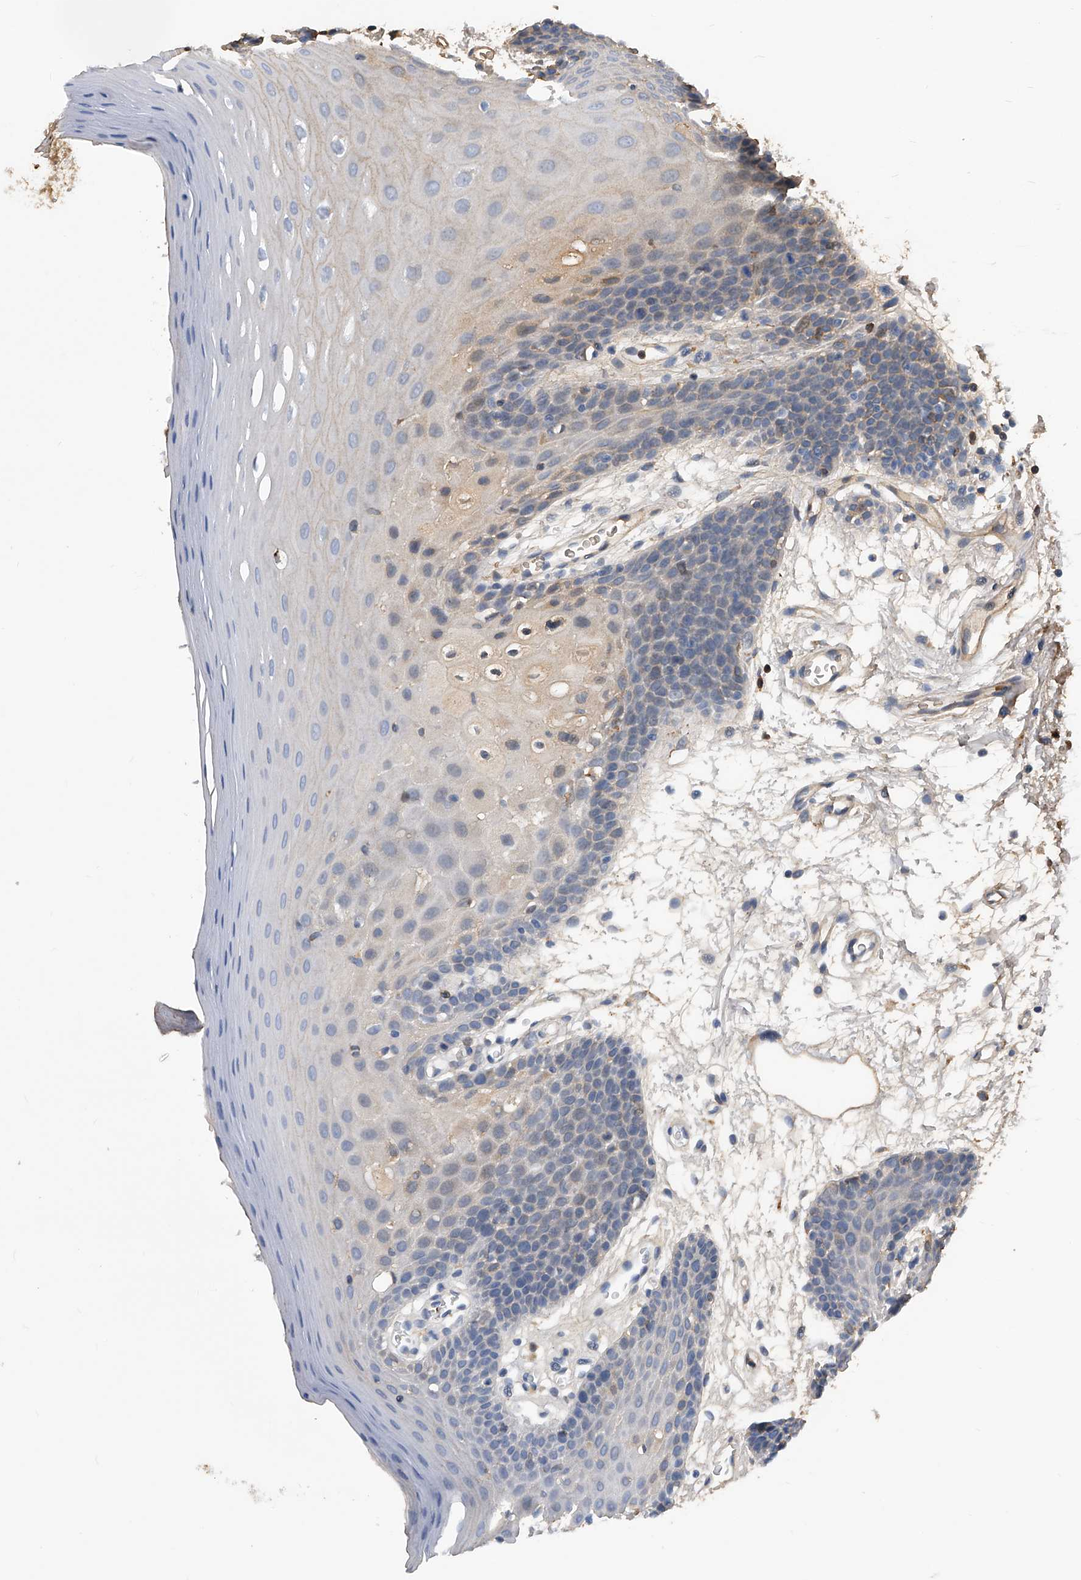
{"staining": {"intensity": "weak", "quantity": "<25%", "location": "cytoplasmic/membranous"}, "tissue": "oral mucosa", "cell_type": "Squamous epithelial cells", "image_type": "normal", "snomed": [{"axis": "morphology", "description": "Normal tissue, NOS"}, {"axis": "morphology", "description": "Squamous cell carcinoma, NOS"}, {"axis": "topography", "description": "Skeletal muscle"}, {"axis": "topography", "description": "Oral tissue"}, {"axis": "topography", "description": "Salivary gland"}, {"axis": "topography", "description": "Head-Neck"}], "caption": "Micrograph shows no significant protein expression in squamous epithelial cells of normal oral mucosa.", "gene": "ZNF25", "patient": {"sex": "male", "age": 54}}